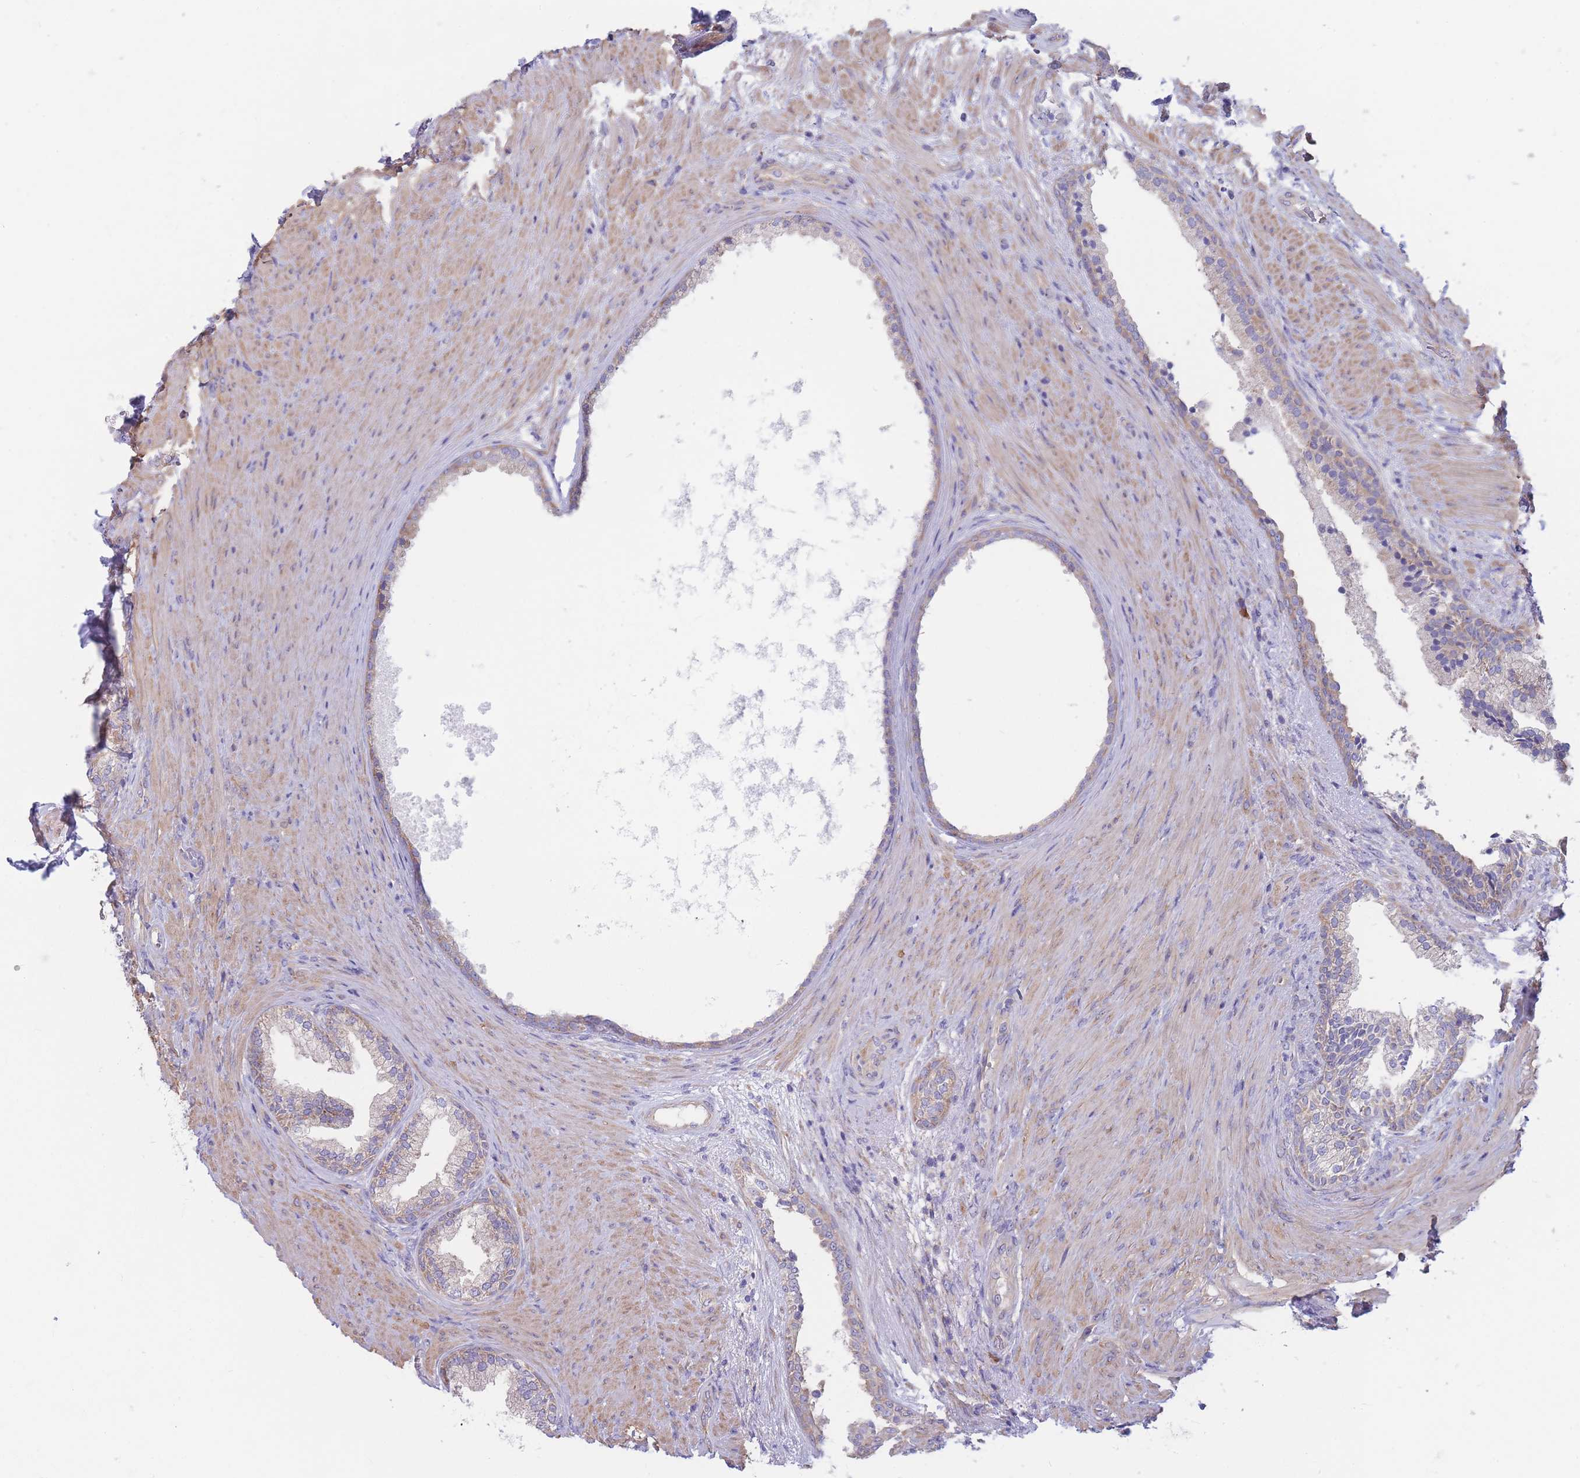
{"staining": {"intensity": "moderate", "quantity": "<25%", "location": "cytoplasmic/membranous"}, "tissue": "prostate", "cell_type": "Glandular cells", "image_type": "normal", "snomed": [{"axis": "morphology", "description": "Normal tissue, NOS"}, {"axis": "topography", "description": "Prostate"}], "caption": "A high-resolution image shows immunohistochemistry staining of unremarkable prostate, which demonstrates moderate cytoplasmic/membranous staining in approximately <25% of glandular cells. Immunohistochemistry (ihc) stains the protein of interest in brown and the nuclei are stained blue.", "gene": "RPL8", "patient": {"sex": "male", "age": 76}}